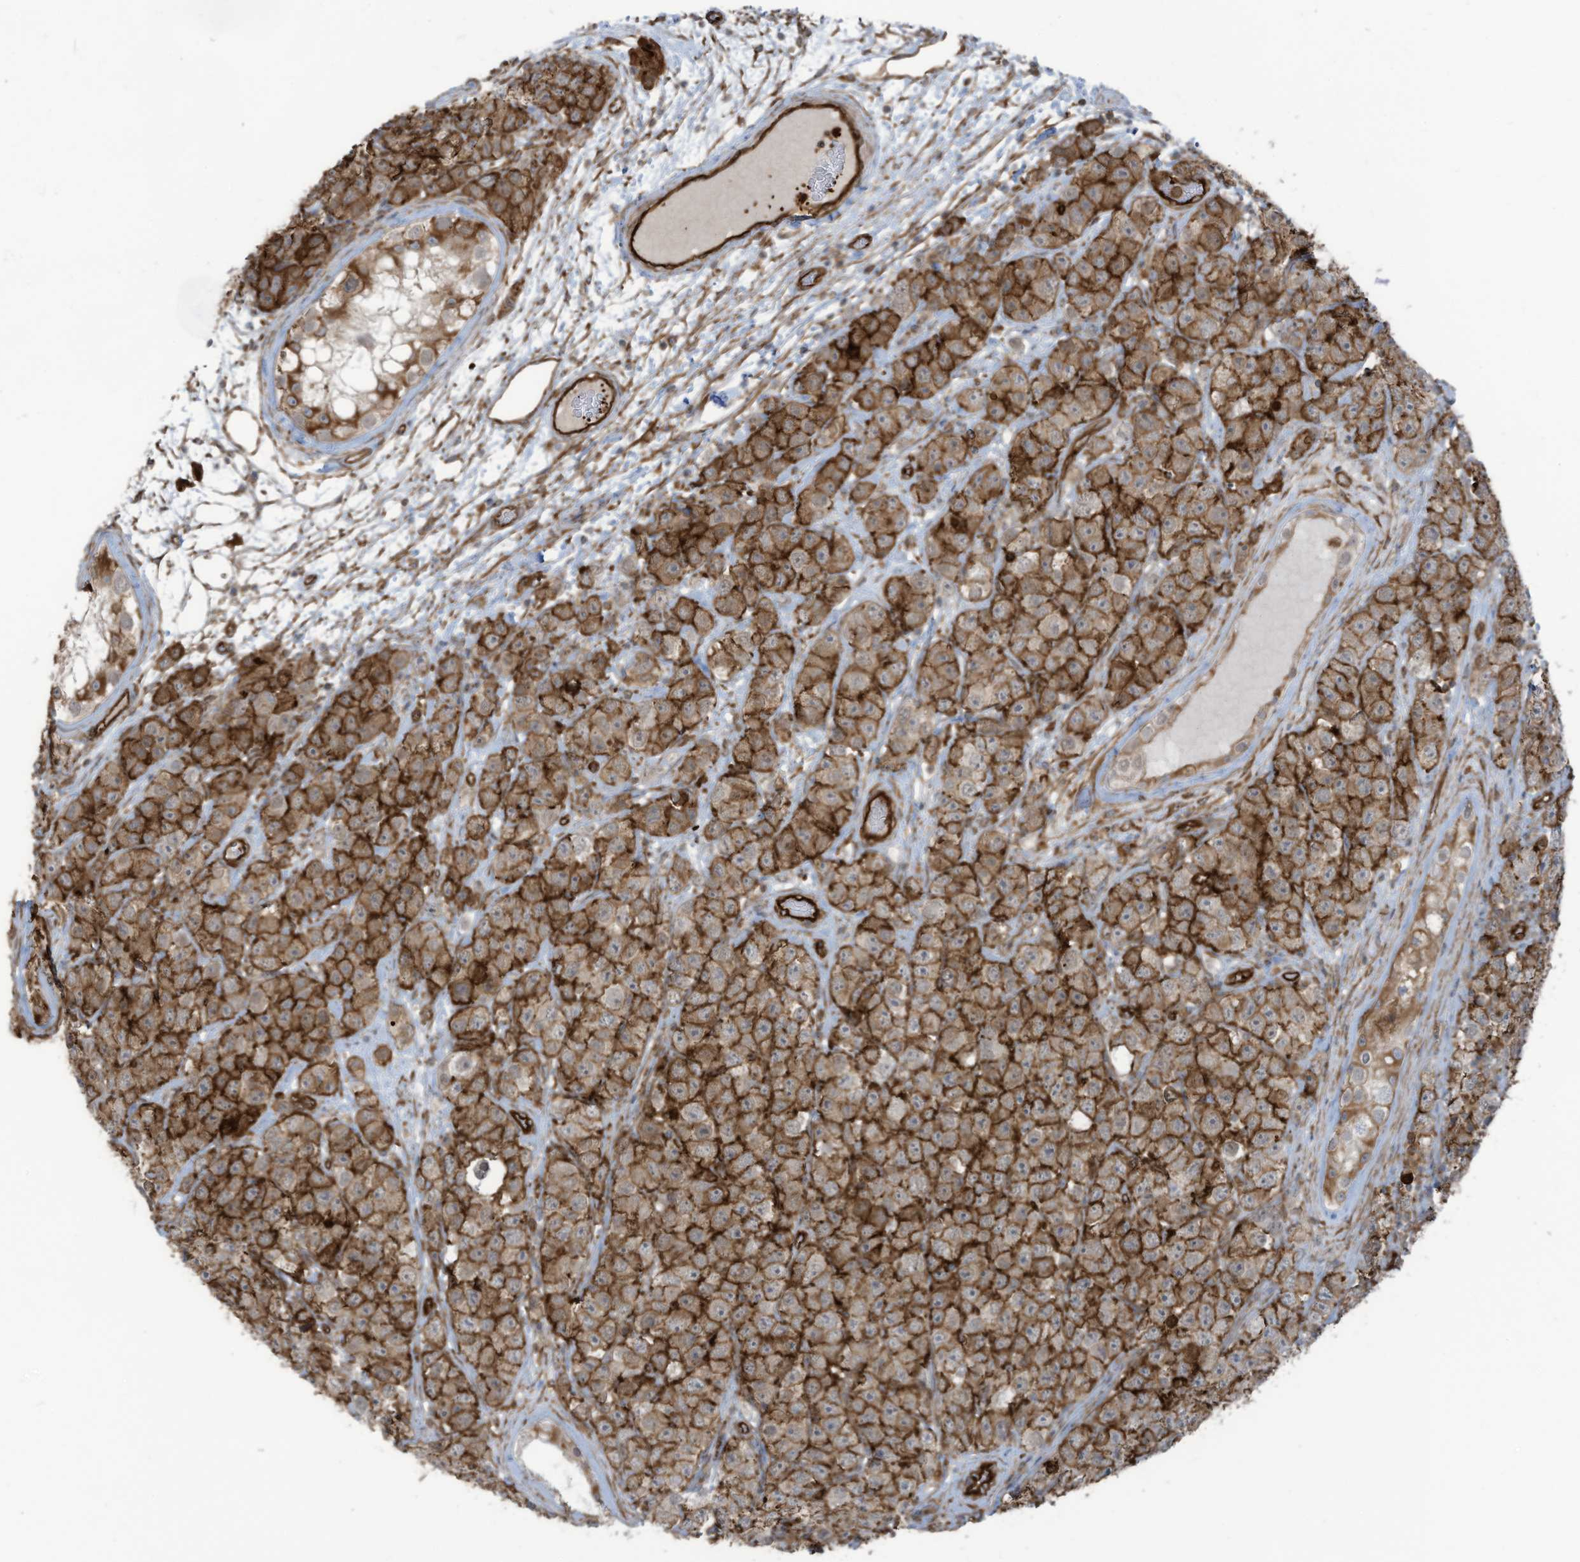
{"staining": {"intensity": "strong", "quantity": ">75%", "location": "cytoplasmic/membranous"}, "tissue": "testis cancer", "cell_type": "Tumor cells", "image_type": "cancer", "snomed": [{"axis": "morphology", "description": "Seminoma, NOS"}, {"axis": "topography", "description": "Testis"}], "caption": "The photomicrograph reveals immunohistochemical staining of seminoma (testis). There is strong cytoplasmic/membranous positivity is seen in approximately >75% of tumor cells. The staining is performed using DAB (3,3'-diaminobenzidine) brown chromogen to label protein expression. The nuclei are counter-stained blue using hematoxylin.", "gene": "SLC9A2", "patient": {"sex": "male", "age": 28}}